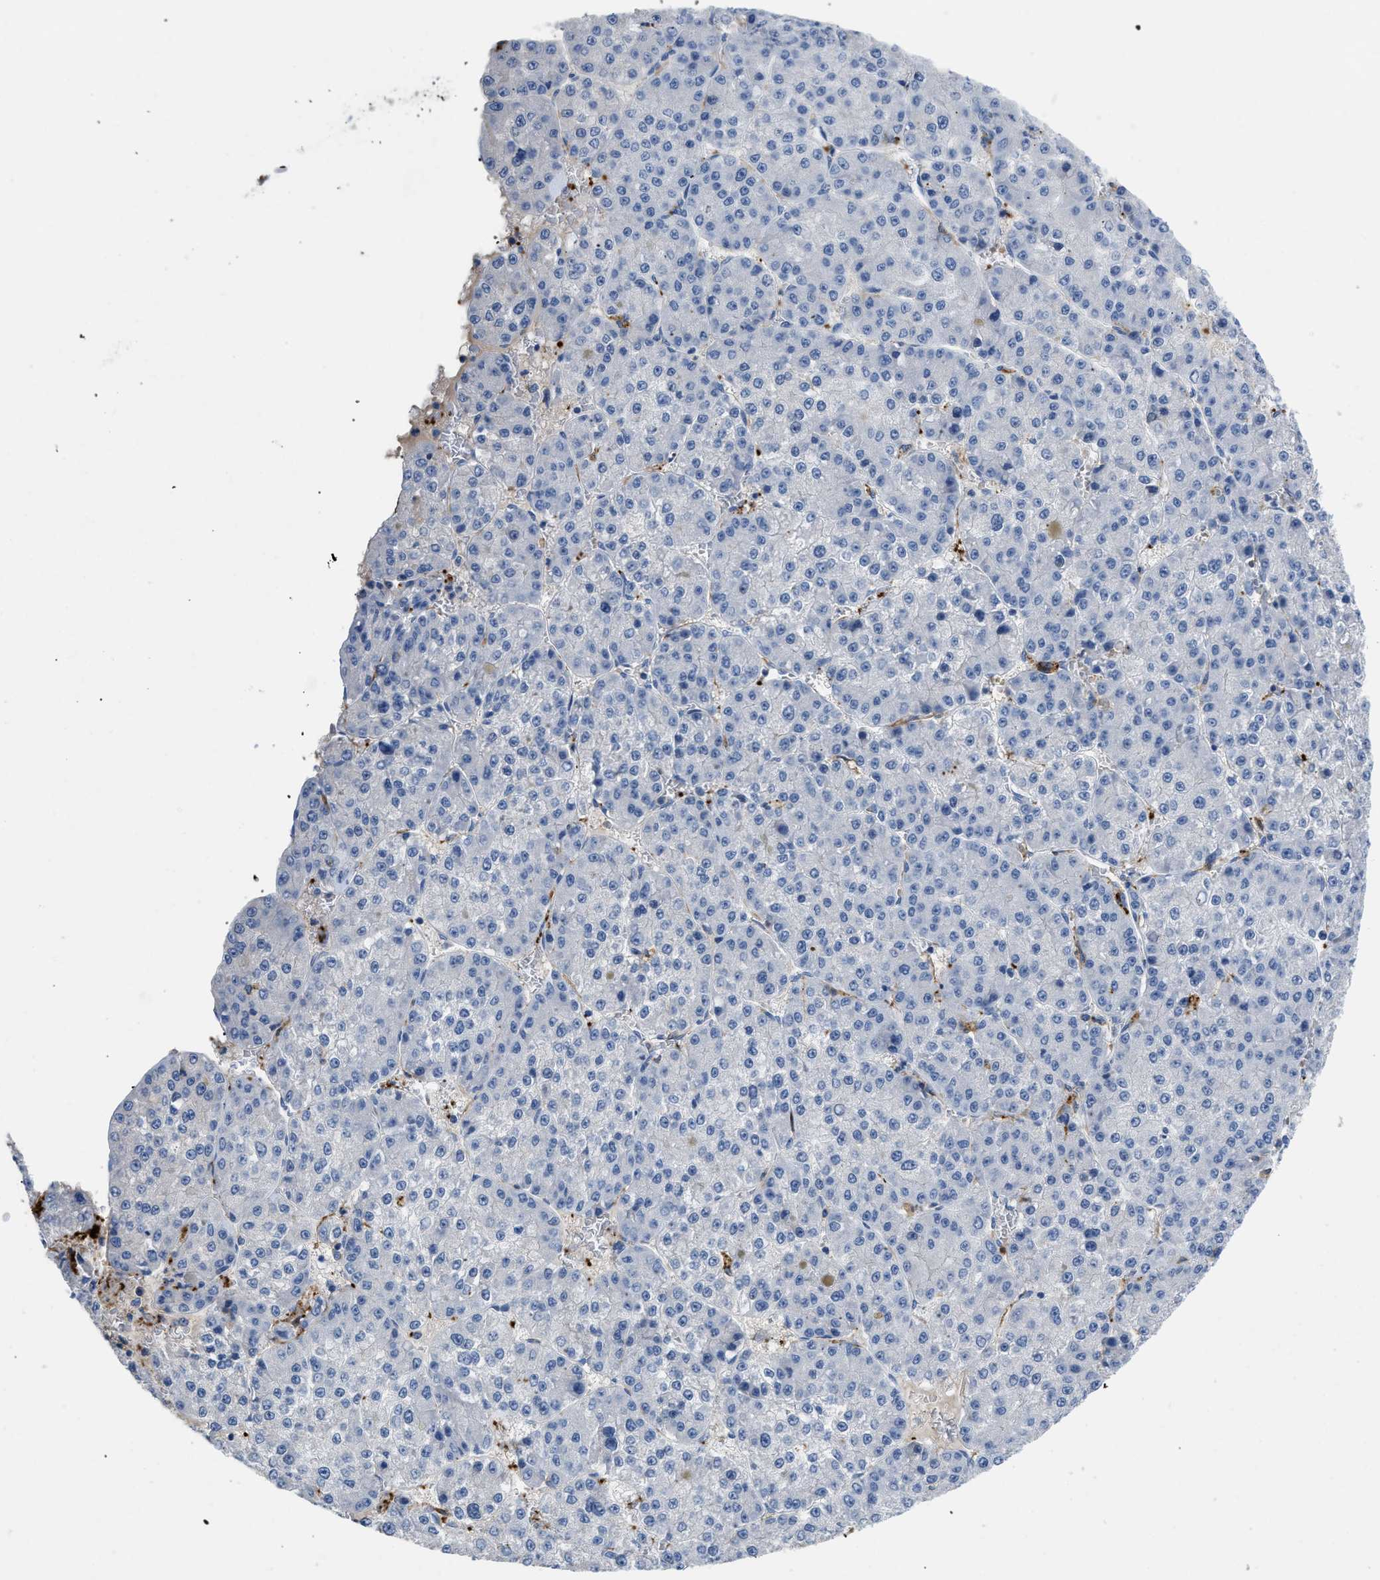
{"staining": {"intensity": "negative", "quantity": "none", "location": "none"}, "tissue": "liver cancer", "cell_type": "Tumor cells", "image_type": "cancer", "snomed": [{"axis": "morphology", "description": "Carcinoma, Hepatocellular, NOS"}, {"axis": "topography", "description": "Liver"}], "caption": "Liver hepatocellular carcinoma was stained to show a protein in brown. There is no significant positivity in tumor cells.", "gene": "FGF18", "patient": {"sex": "female", "age": 73}}